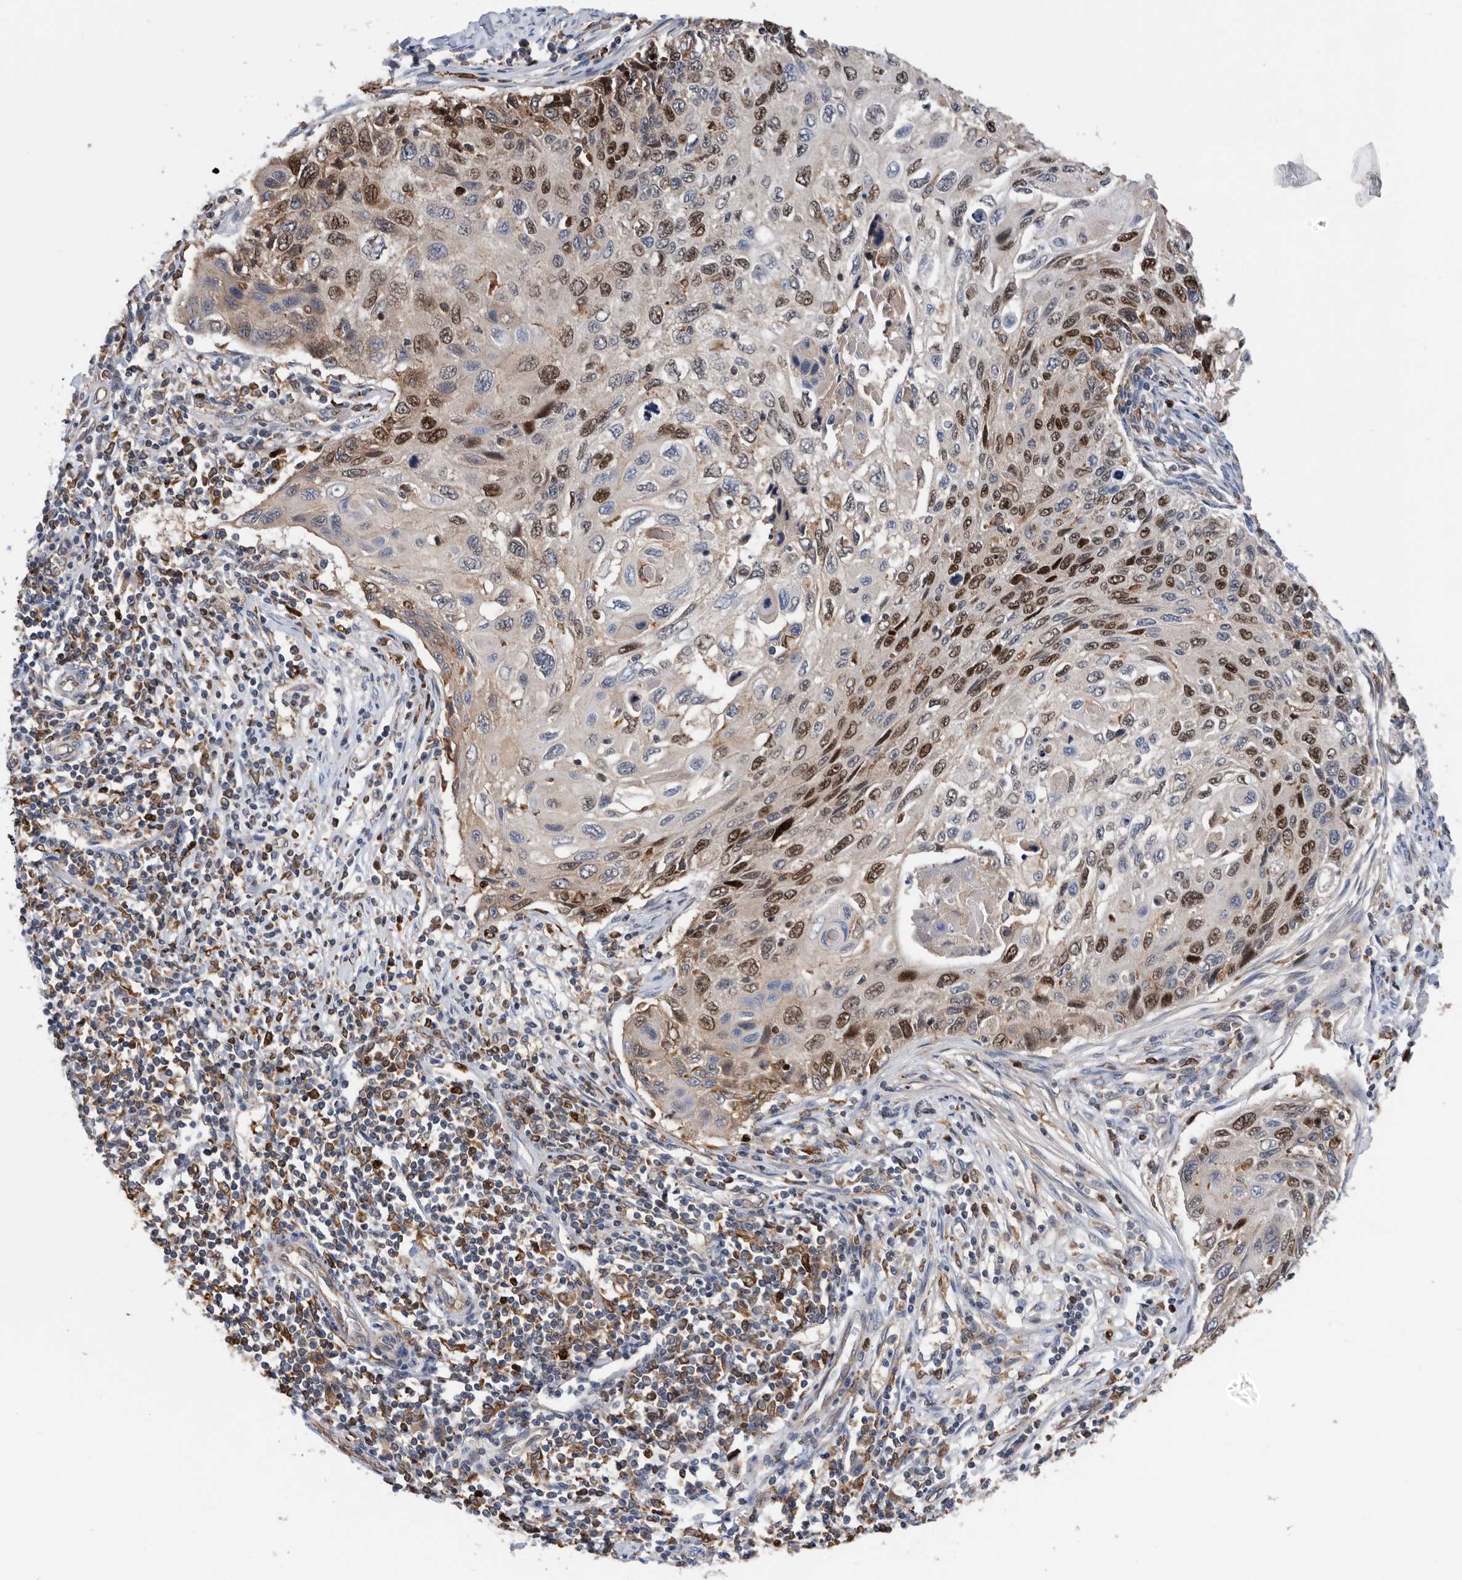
{"staining": {"intensity": "strong", "quantity": "25%-75%", "location": "nuclear"}, "tissue": "cervical cancer", "cell_type": "Tumor cells", "image_type": "cancer", "snomed": [{"axis": "morphology", "description": "Squamous cell carcinoma, NOS"}, {"axis": "topography", "description": "Cervix"}], "caption": "Immunohistochemistry (IHC) (DAB) staining of squamous cell carcinoma (cervical) shows strong nuclear protein staining in approximately 25%-75% of tumor cells. (IHC, brightfield microscopy, high magnification).", "gene": "ATAD2", "patient": {"sex": "female", "age": 70}}